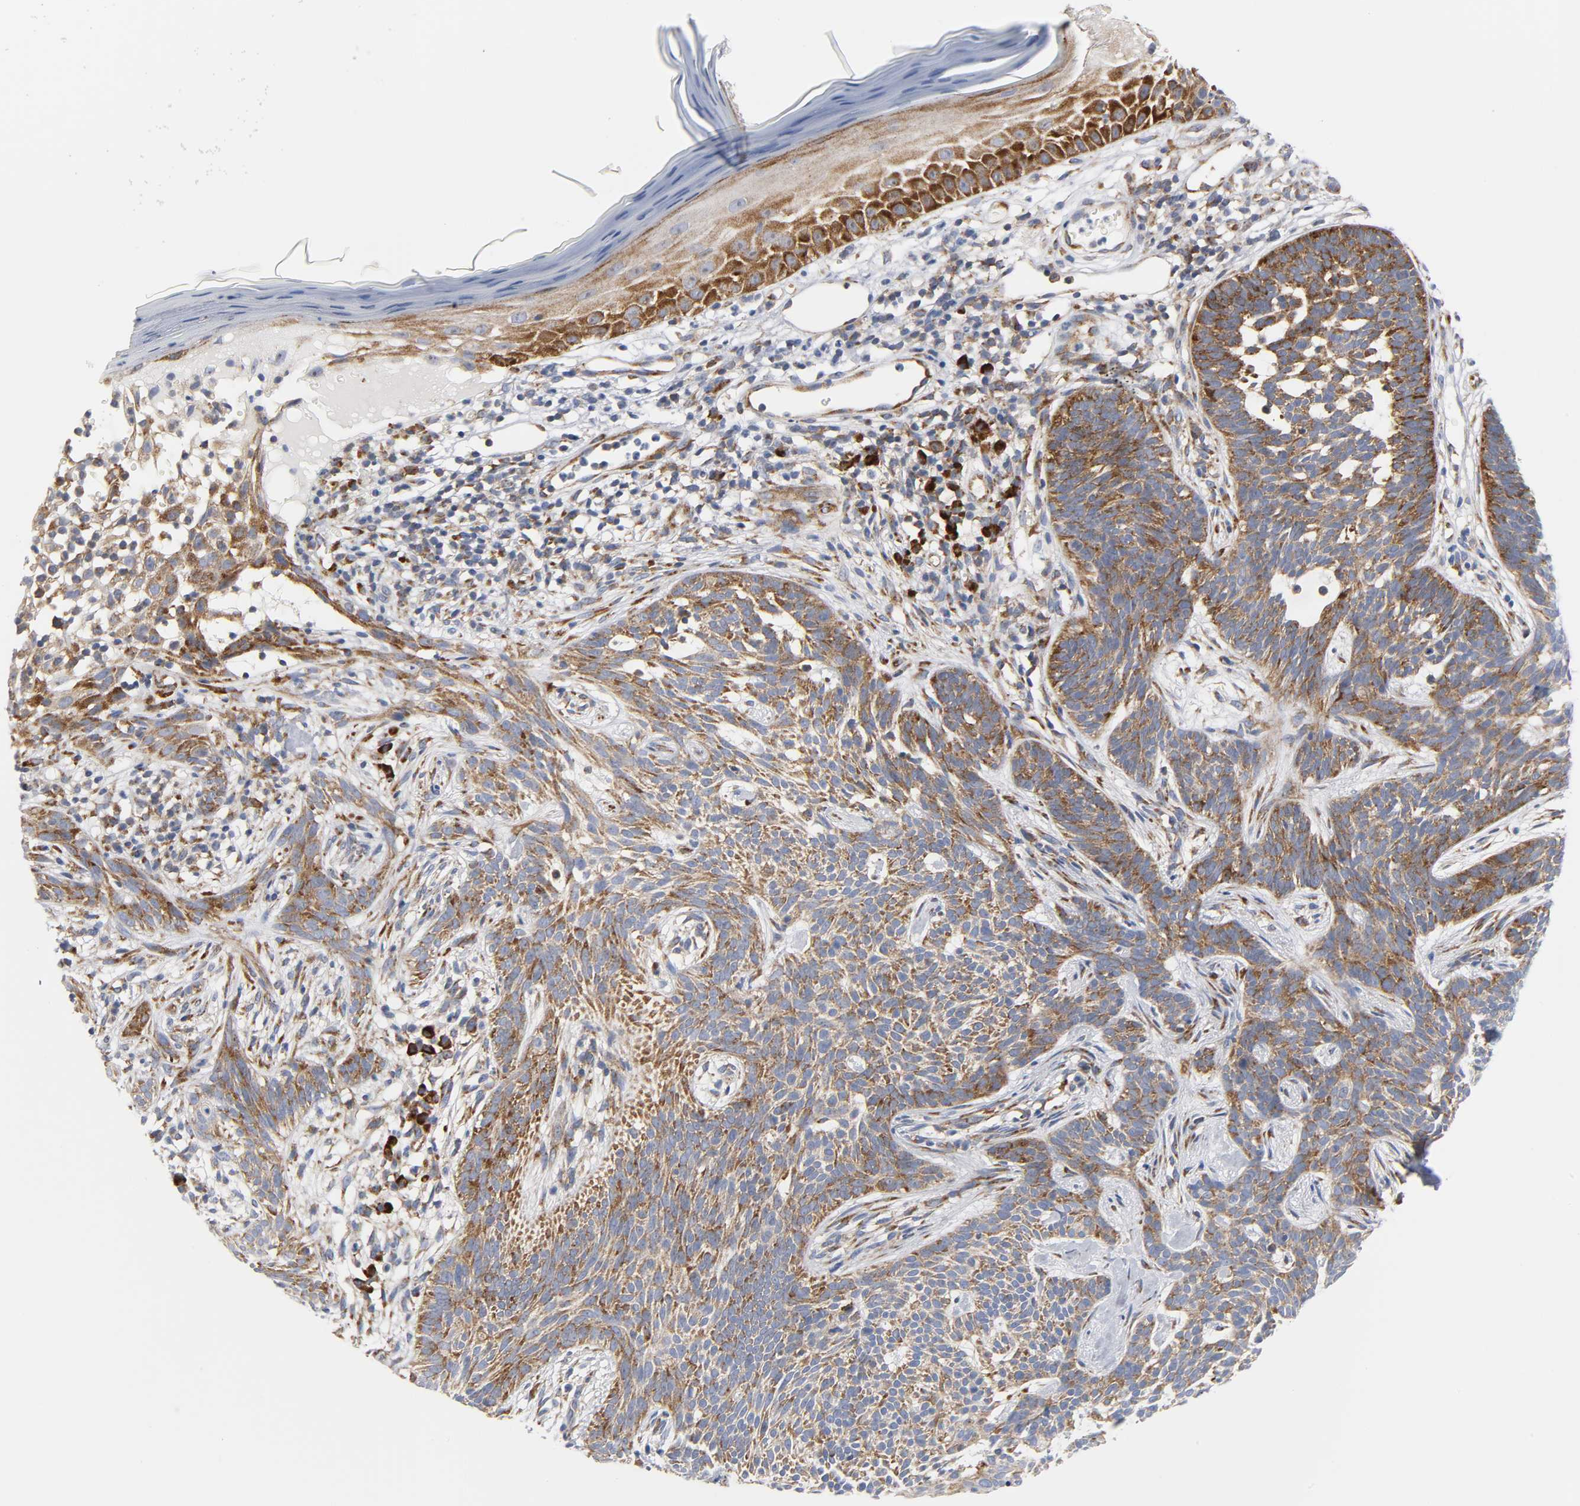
{"staining": {"intensity": "strong", "quantity": ">75%", "location": "cytoplasmic/membranous"}, "tissue": "skin cancer", "cell_type": "Tumor cells", "image_type": "cancer", "snomed": [{"axis": "morphology", "description": "Normal tissue, NOS"}, {"axis": "morphology", "description": "Basal cell carcinoma"}, {"axis": "topography", "description": "Skin"}], "caption": "Immunohistochemical staining of human skin basal cell carcinoma displays high levels of strong cytoplasmic/membranous protein staining in about >75% of tumor cells.", "gene": "REL", "patient": {"sex": "female", "age": 69}}